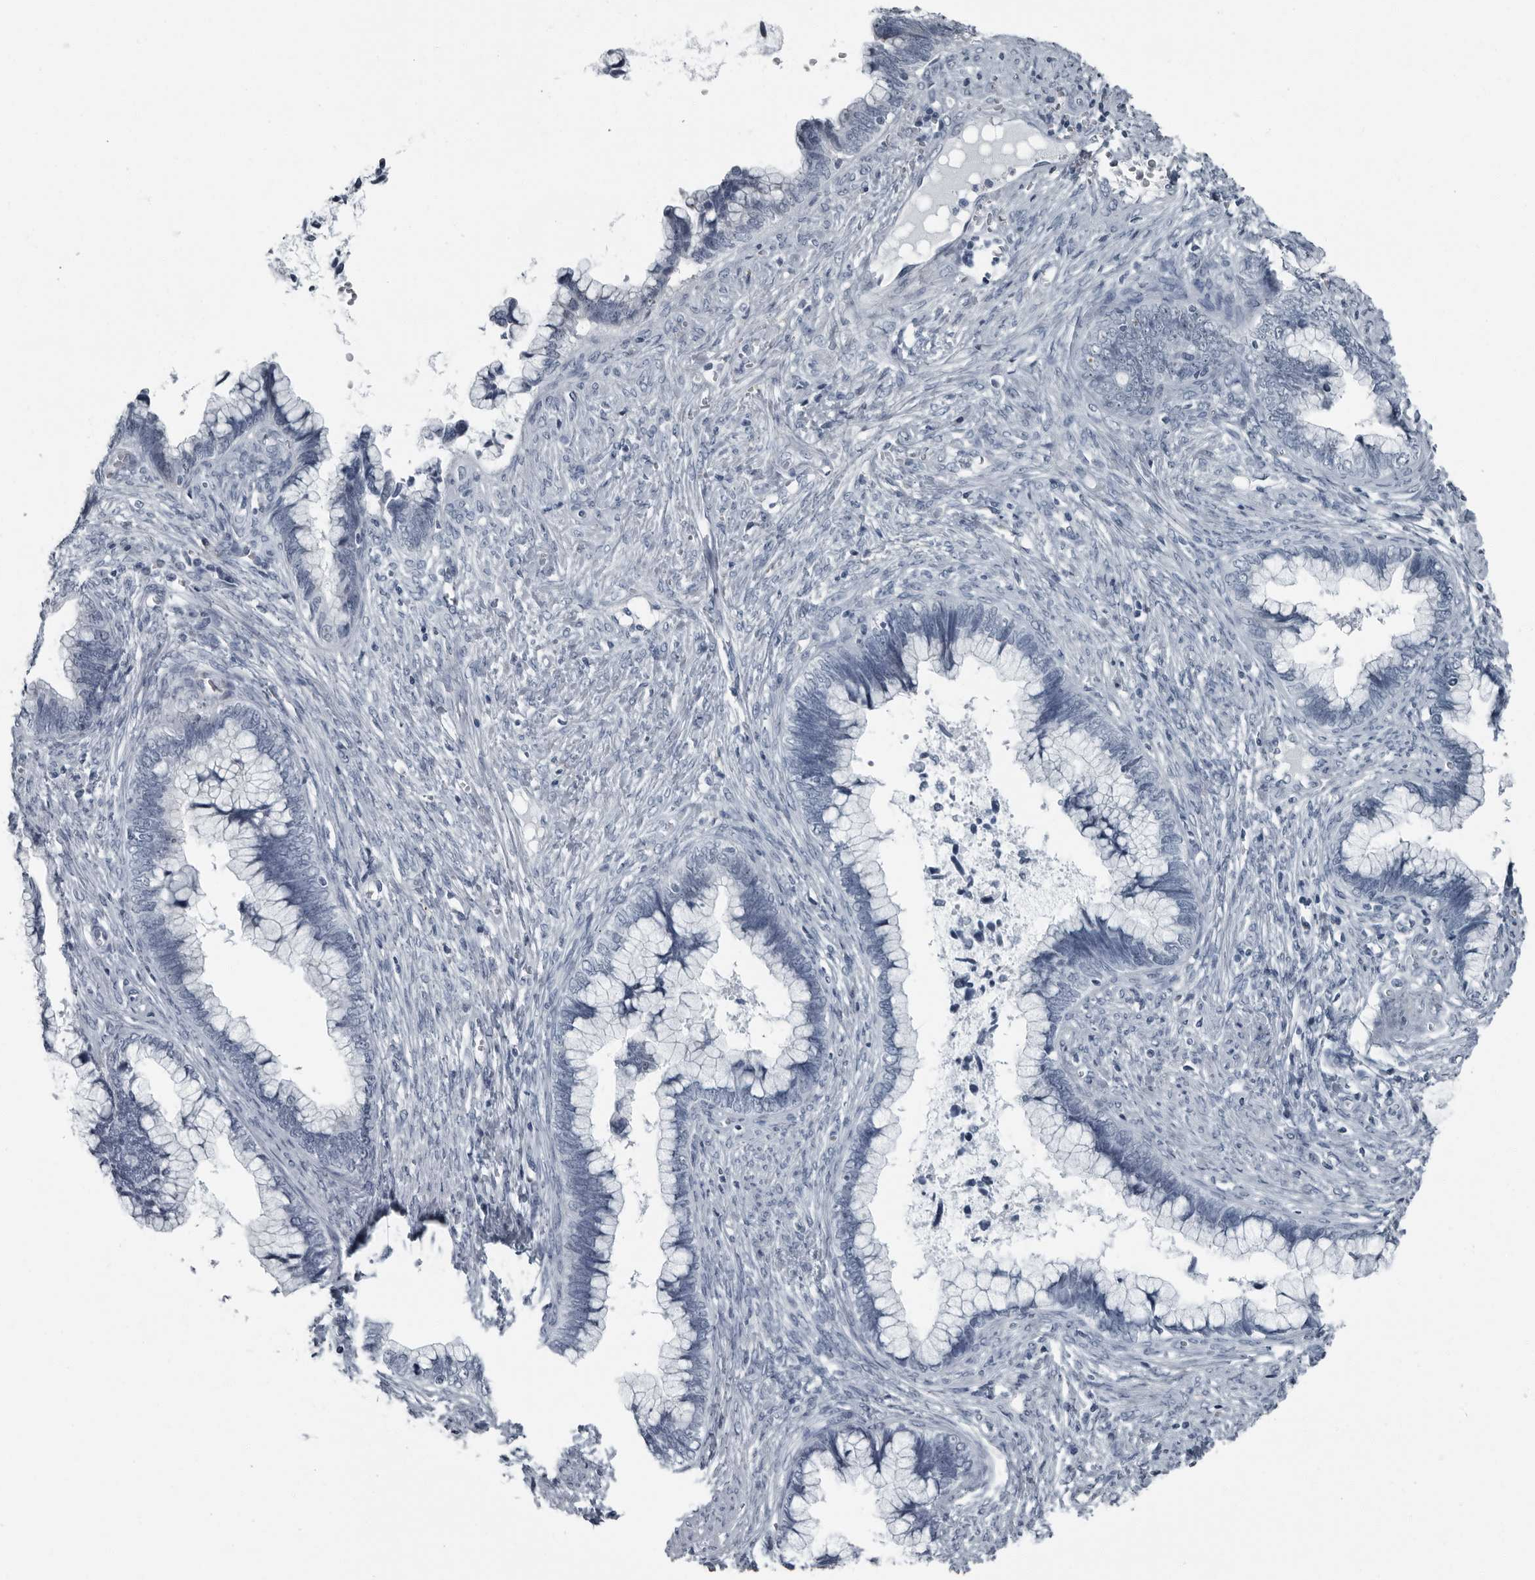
{"staining": {"intensity": "negative", "quantity": "none", "location": "none"}, "tissue": "cervical cancer", "cell_type": "Tumor cells", "image_type": "cancer", "snomed": [{"axis": "morphology", "description": "Adenocarcinoma, NOS"}, {"axis": "topography", "description": "Cervix"}], "caption": "Tumor cells are negative for protein expression in human cervical adenocarcinoma.", "gene": "PDCD11", "patient": {"sex": "female", "age": 44}}